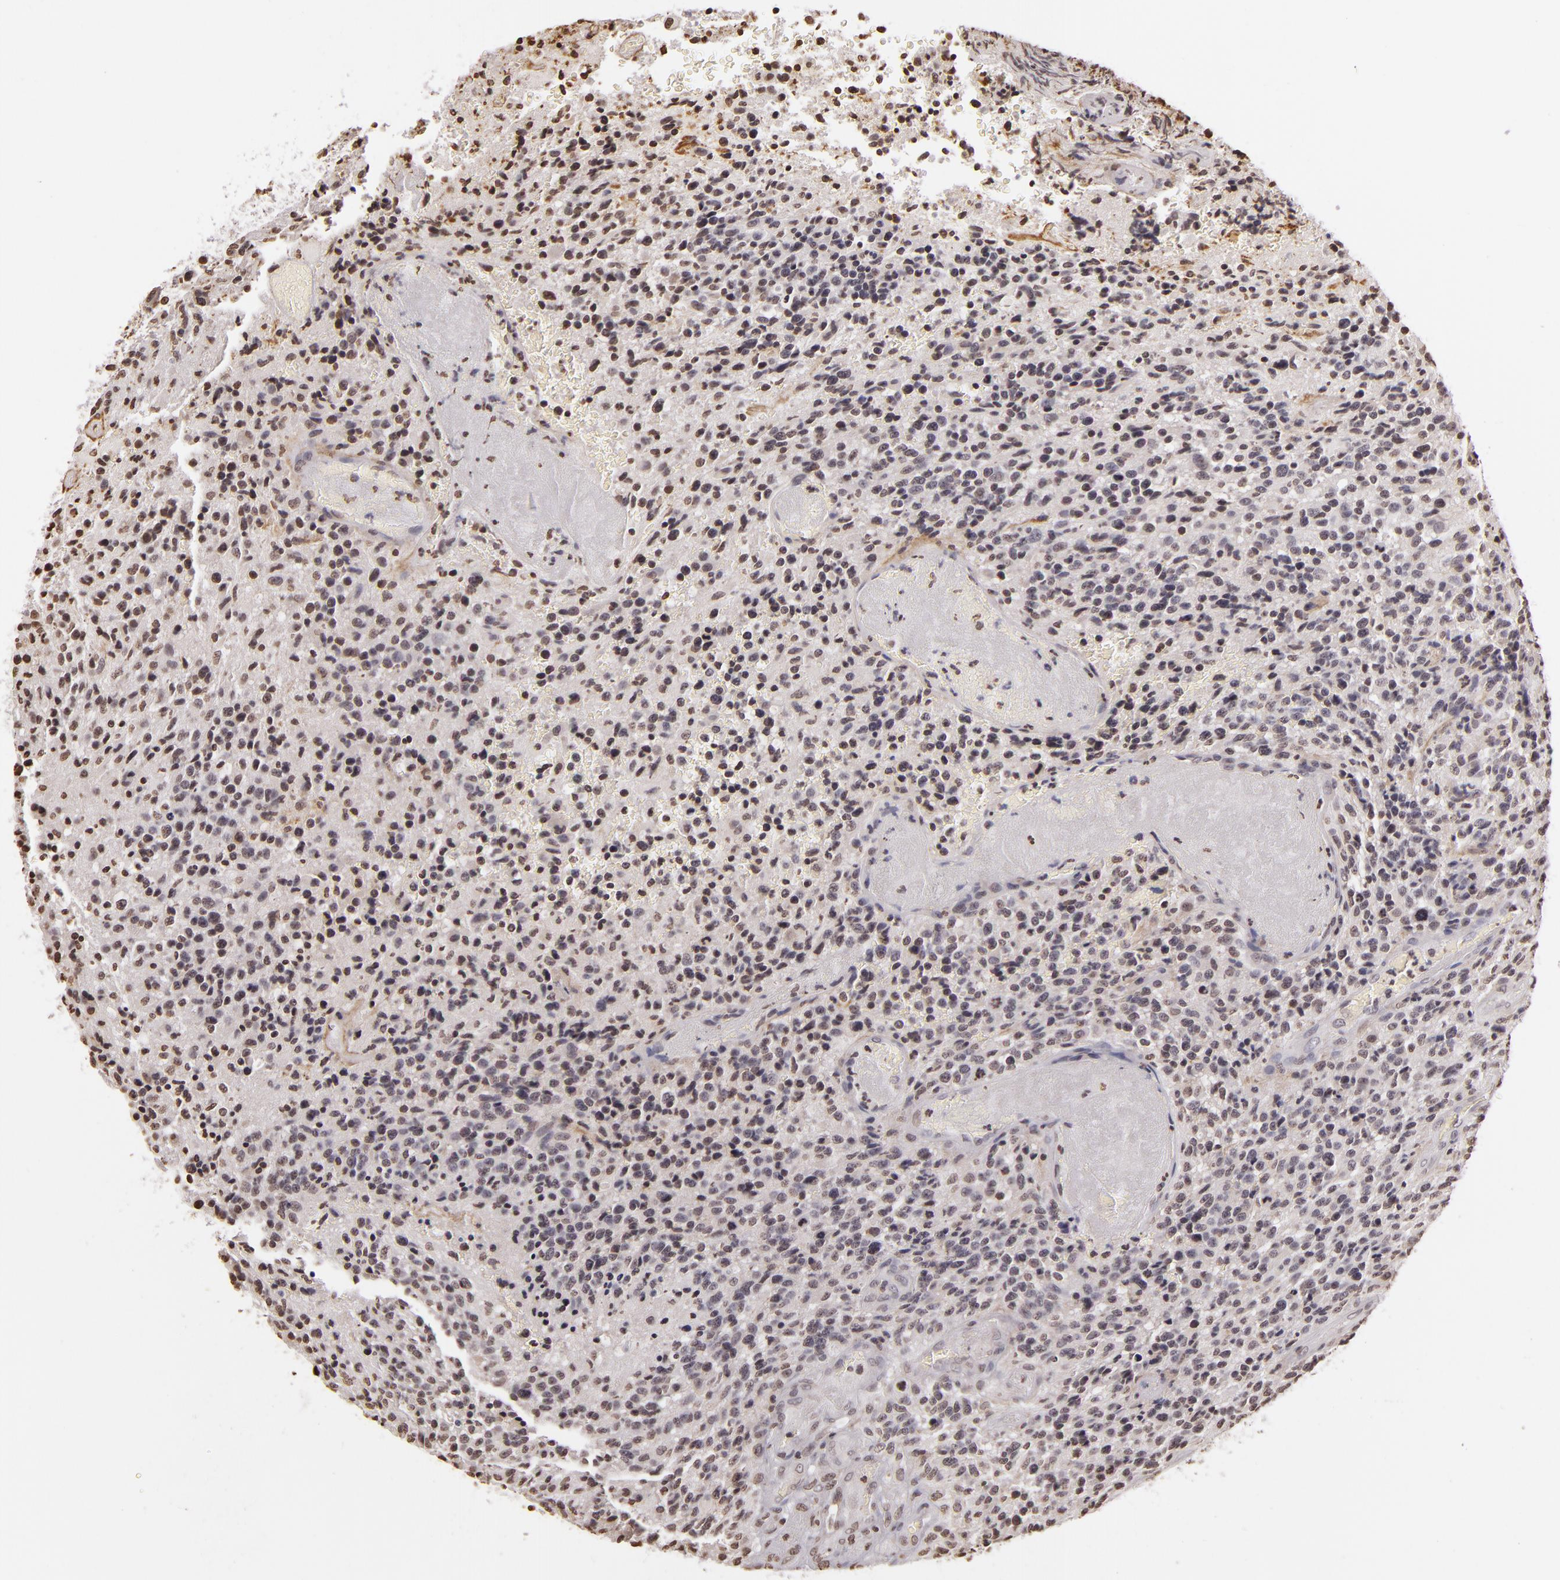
{"staining": {"intensity": "negative", "quantity": "none", "location": "none"}, "tissue": "glioma", "cell_type": "Tumor cells", "image_type": "cancer", "snomed": [{"axis": "morphology", "description": "Glioma, malignant, High grade"}, {"axis": "topography", "description": "Brain"}], "caption": "High-grade glioma (malignant) was stained to show a protein in brown. There is no significant expression in tumor cells.", "gene": "THRB", "patient": {"sex": "male", "age": 36}}